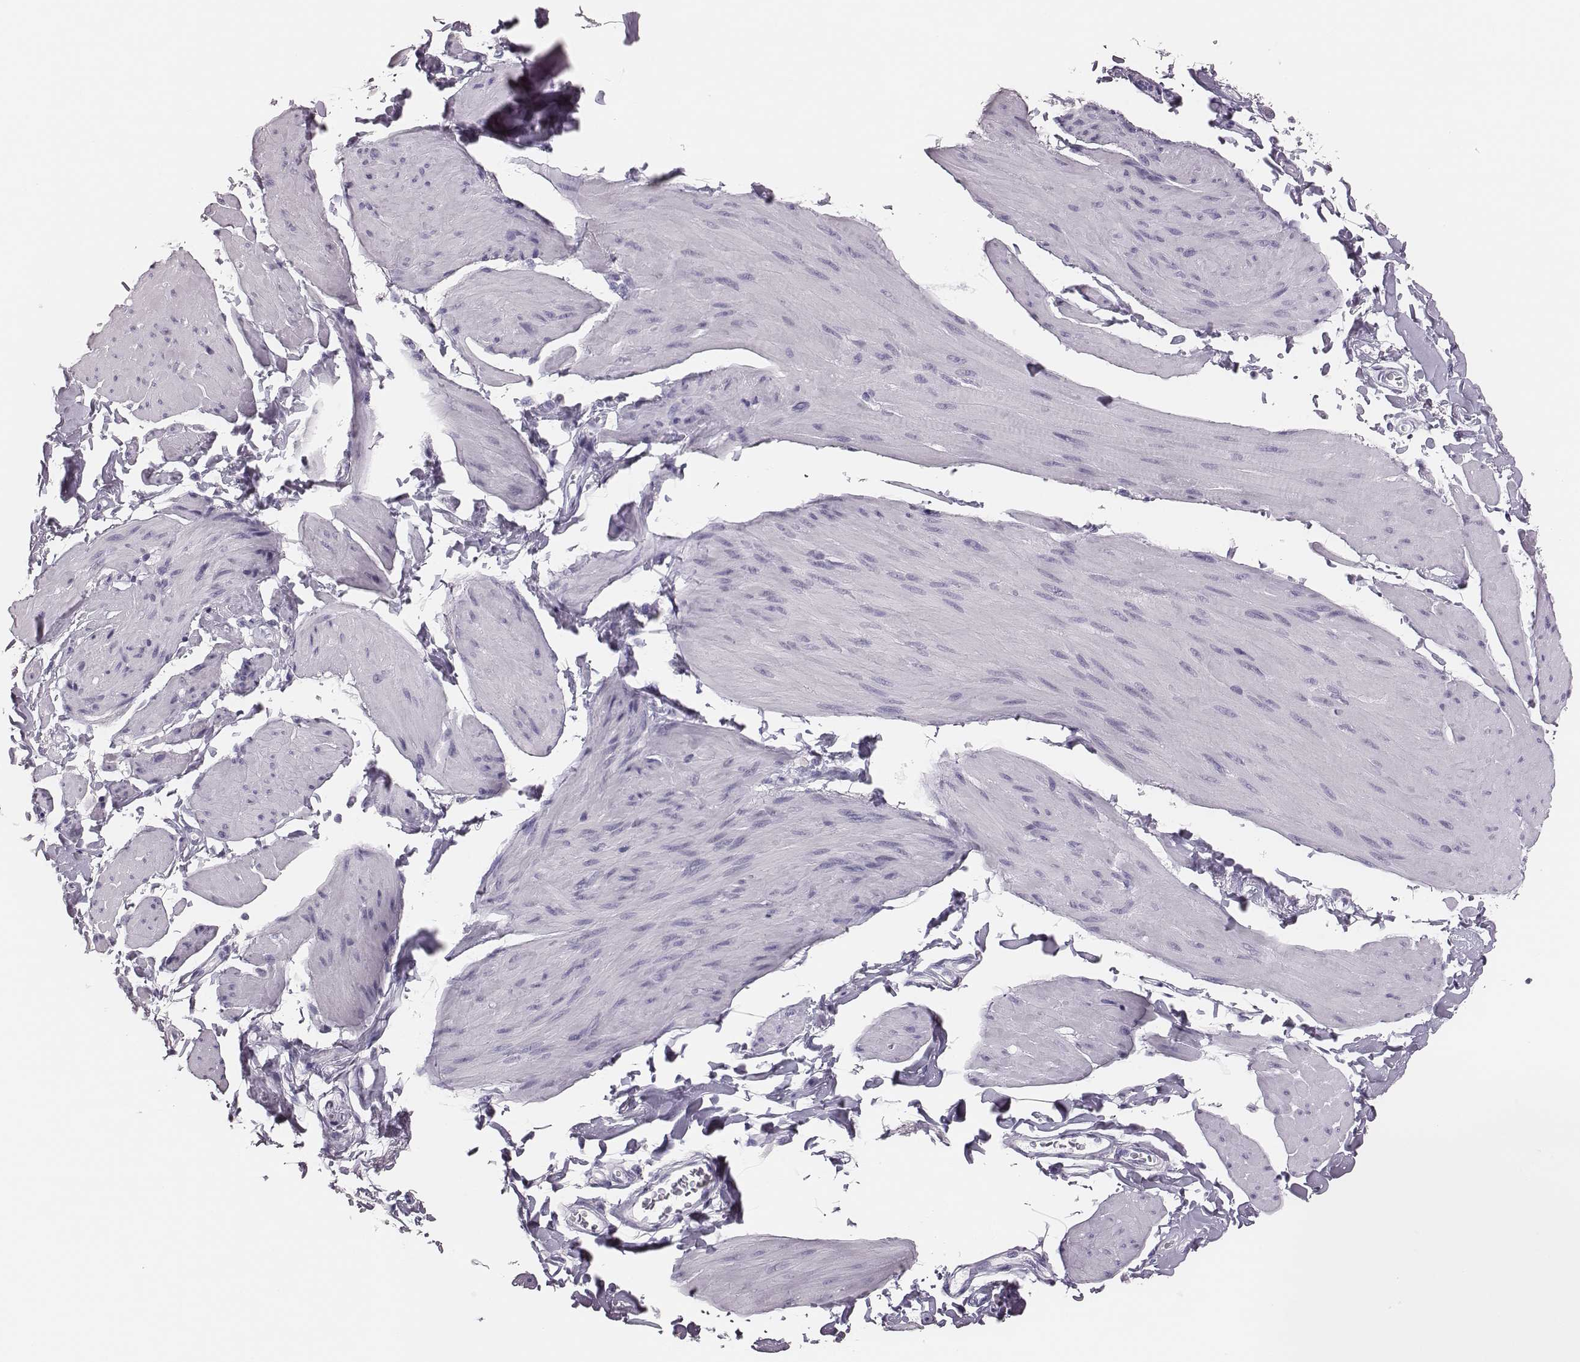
{"staining": {"intensity": "negative", "quantity": "none", "location": "none"}, "tissue": "smooth muscle", "cell_type": "Smooth muscle cells", "image_type": "normal", "snomed": [{"axis": "morphology", "description": "Normal tissue, NOS"}, {"axis": "topography", "description": "Adipose tissue"}, {"axis": "topography", "description": "Smooth muscle"}, {"axis": "topography", "description": "Peripheral nerve tissue"}], "caption": "Image shows no significant protein expression in smooth muscle cells of benign smooth muscle. (Stains: DAB immunohistochemistry with hematoxylin counter stain, Microscopy: brightfield microscopy at high magnification).", "gene": "H1", "patient": {"sex": "male", "age": 83}}